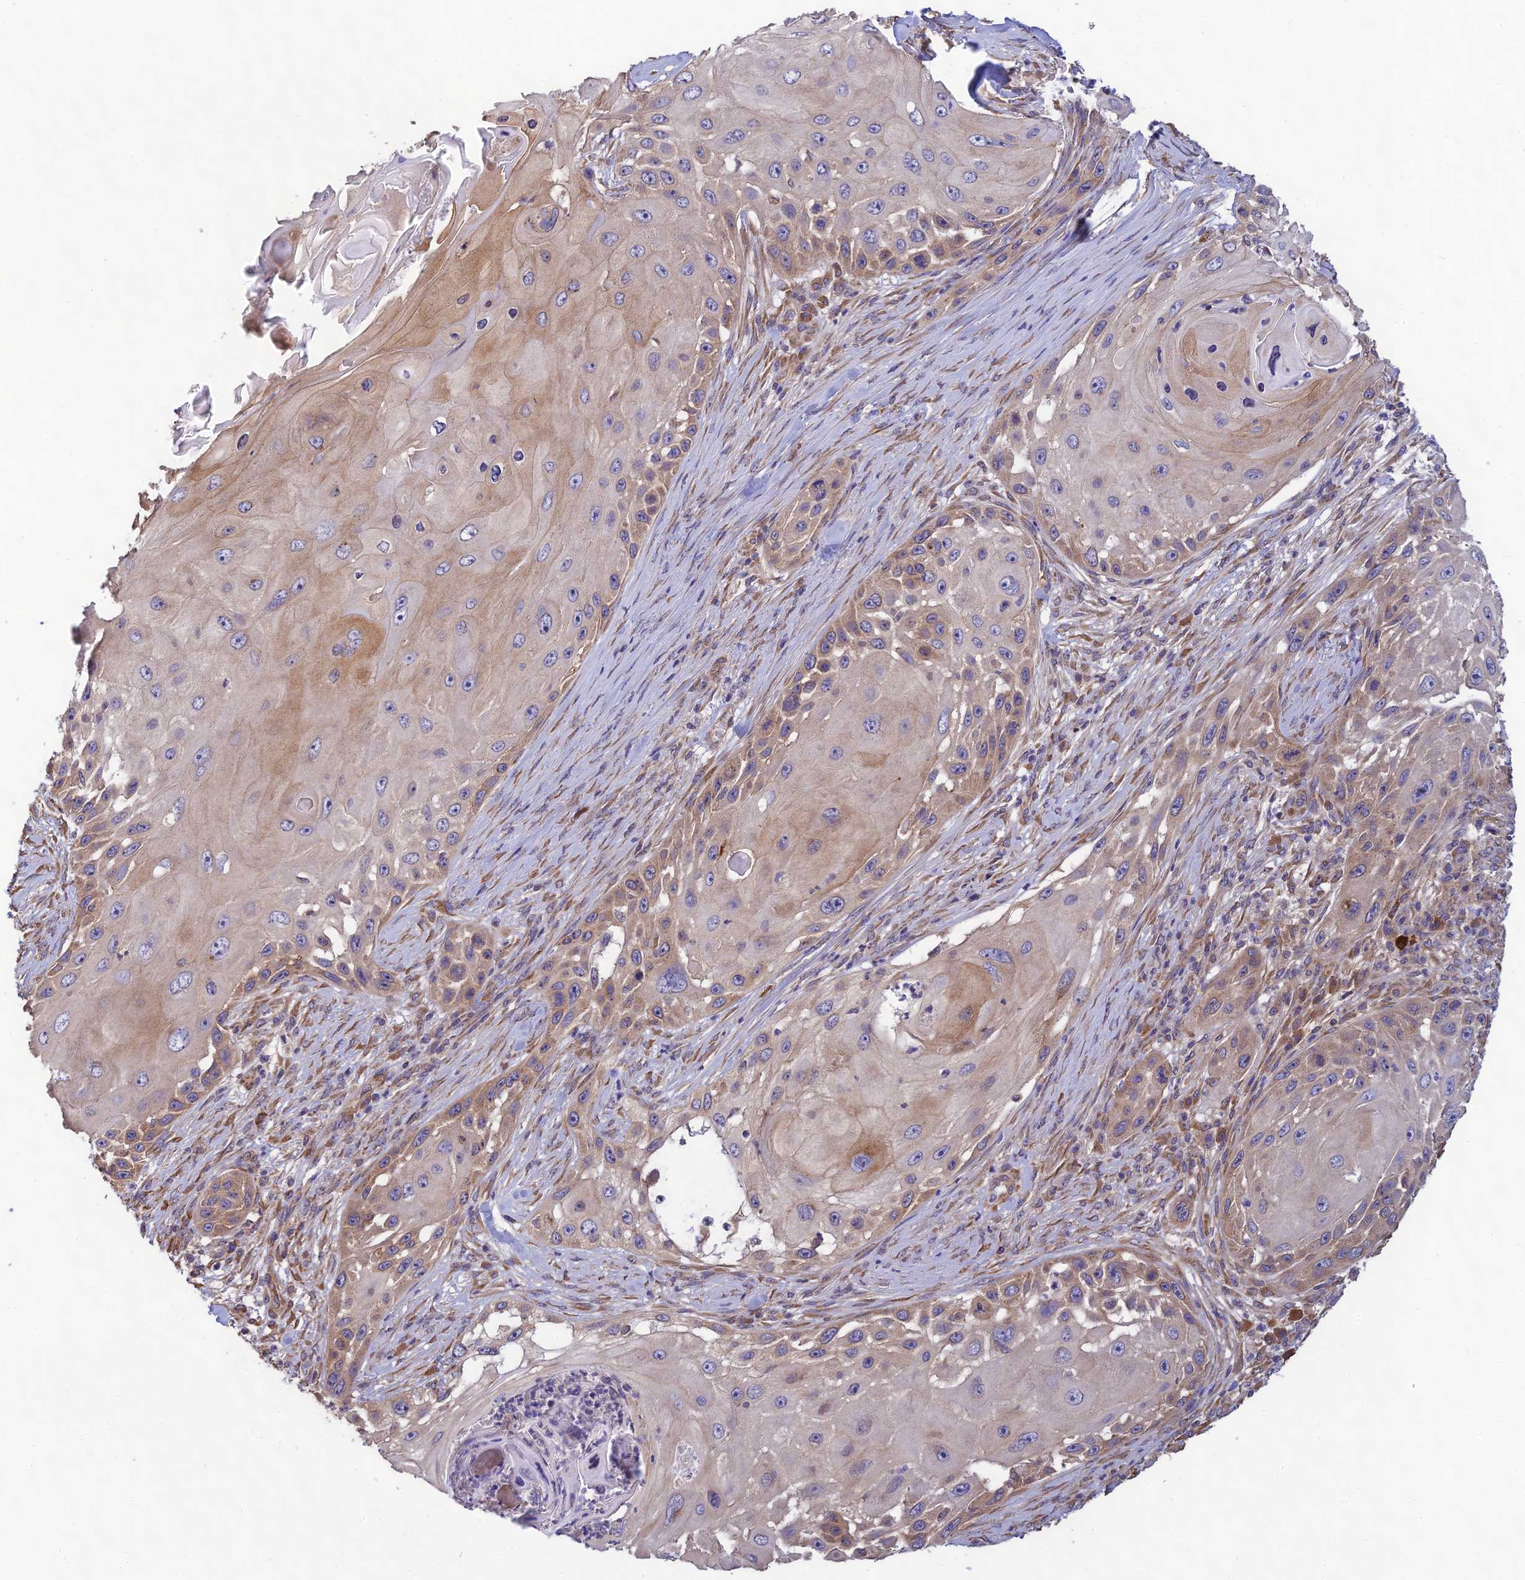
{"staining": {"intensity": "moderate", "quantity": "25%-75%", "location": "cytoplasmic/membranous"}, "tissue": "skin cancer", "cell_type": "Tumor cells", "image_type": "cancer", "snomed": [{"axis": "morphology", "description": "Squamous cell carcinoma, NOS"}, {"axis": "topography", "description": "Skin"}], "caption": "Protein staining demonstrates moderate cytoplasmic/membranous expression in approximately 25%-75% of tumor cells in skin cancer. The staining is performed using DAB (3,3'-diaminobenzidine) brown chromogen to label protein expression. The nuclei are counter-stained blue using hematoxylin.", "gene": "MRNIP", "patient": {"sex": "female", "age": 44}}